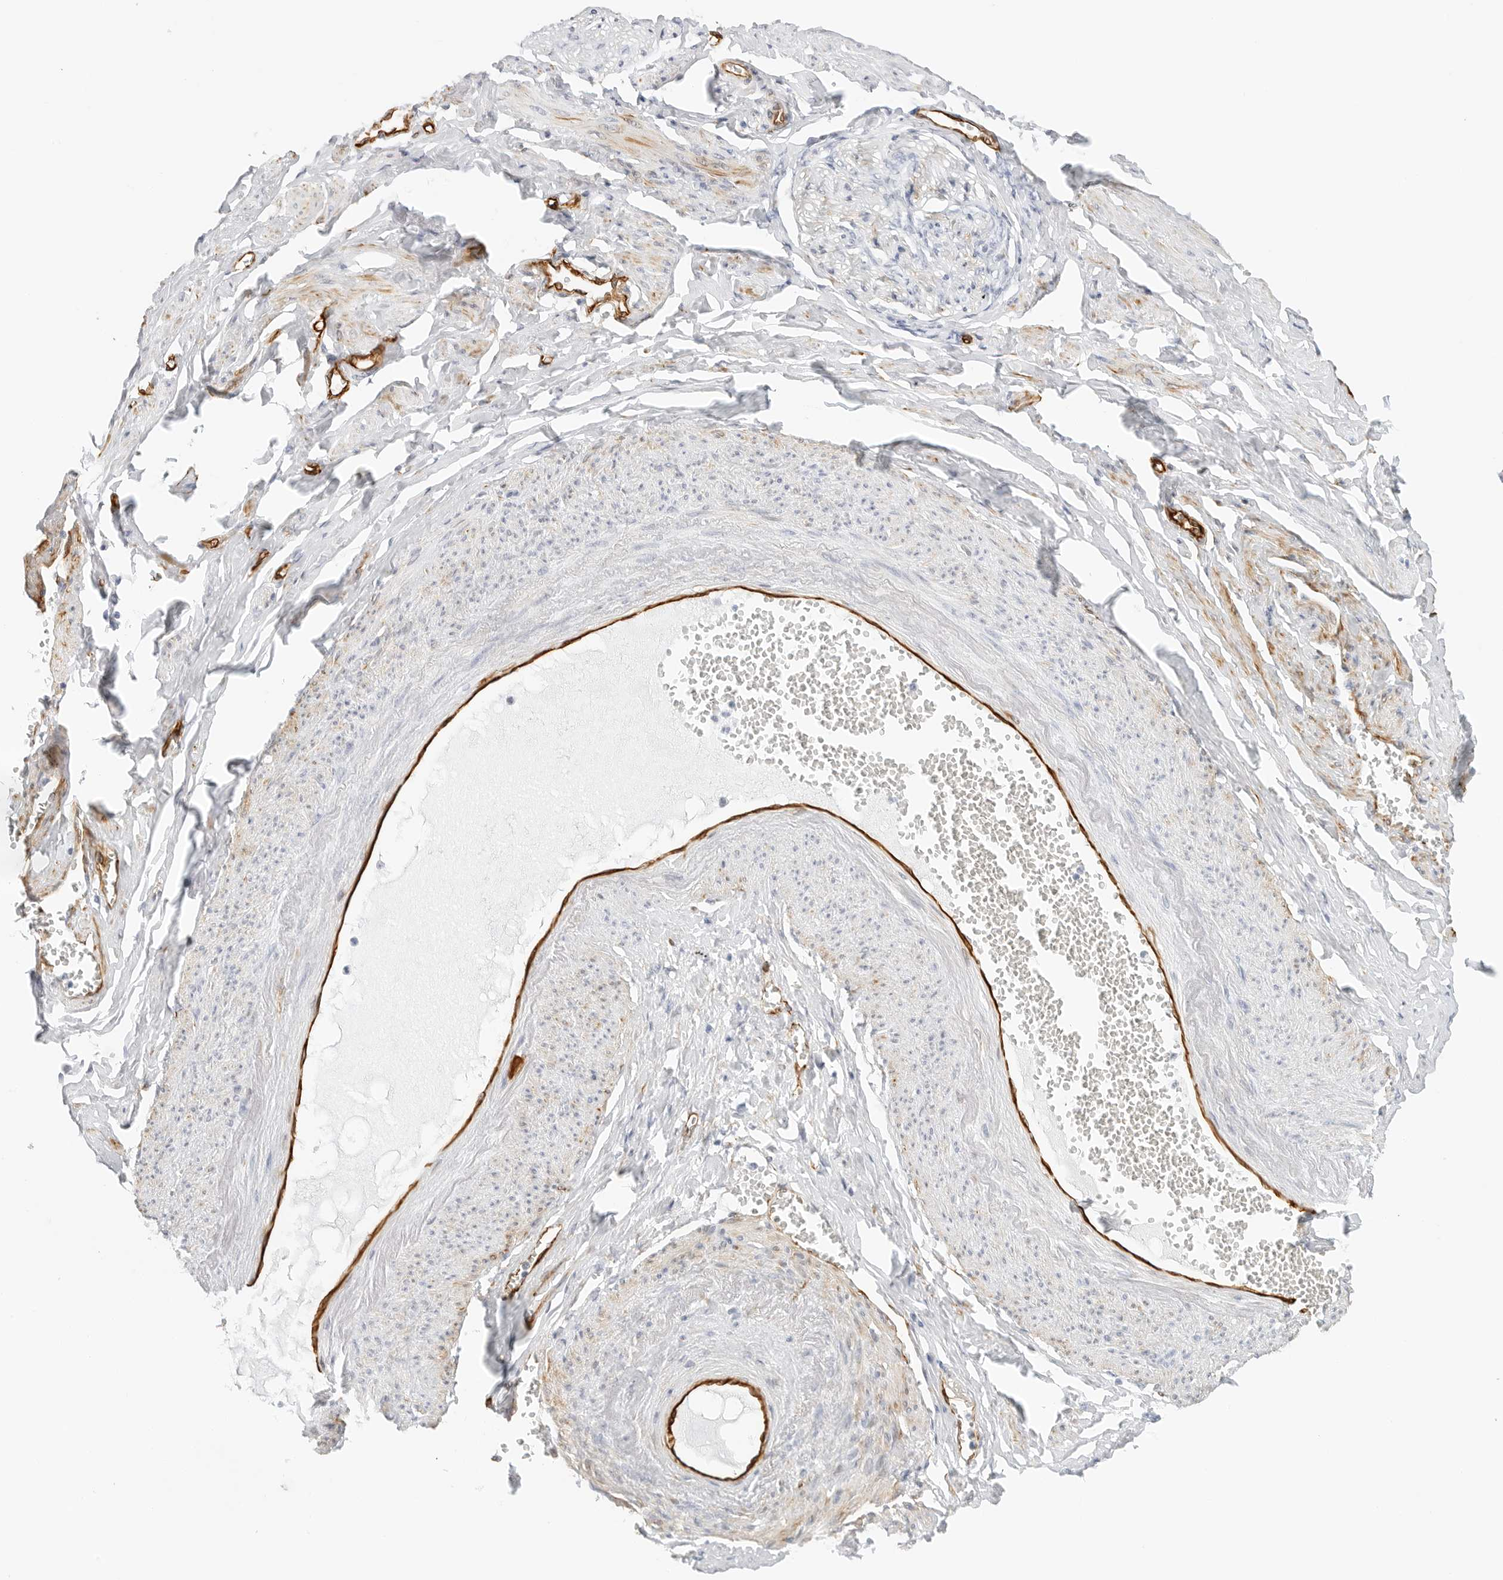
{"staining": {"intensity": "negative", "quantity": "none", "location": "none"}, "tissue": "adipose tissue", "cell_type": "Adipocytes", "image_type": "normal", "snomed": [{"axis": "morphology", "description": "Normal tissue, NOS"}, {"axis": "topography", "description": "Vascular tissue"}, {"axis": "topography", "description": "Fallopian tube"}, {"axis": "topography", "description": "Ovary"}], "caption": "An image of adipose tissue stained for a protein shows no brown staining in adipocytes. (DAB (3,3'-diaminobenzidine) immunohistochemistry with hematoxylin counter stain).", "gene": "NES", "patient": {"sex": "female", "age": 67}}